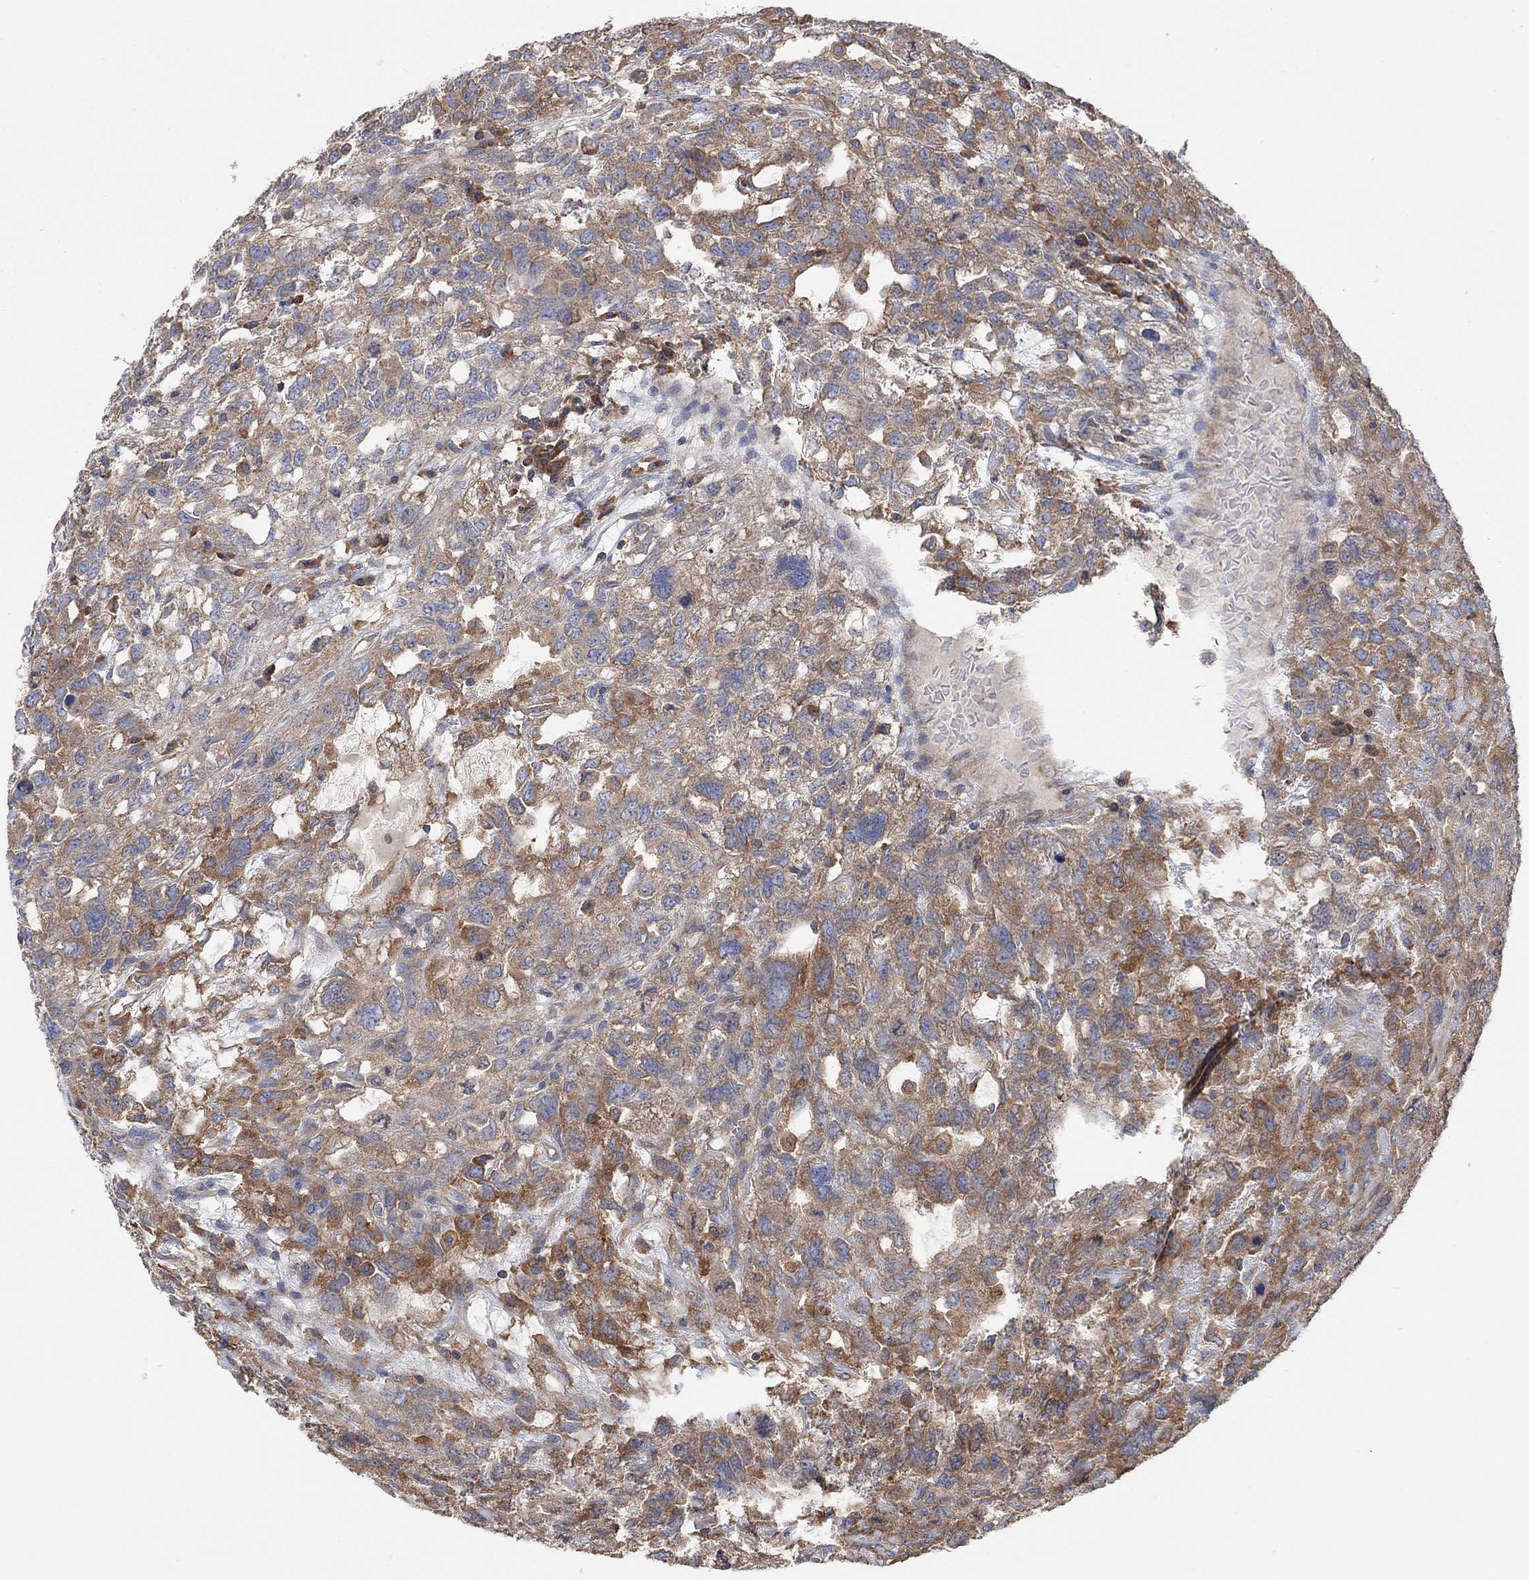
{"staining": {"intensity": "moderate", "quantity": "25%-75%", "location": "cytoplasmic/membranous"}, "tissue": "testis cancer", "cell_type": "Tumor cells", "image_type": "cancer", "snomed": [{"axis": "morphology", "description": "Seminoma, NOS"}, {"axis": "topography", "description": "Testis"}], "caption": "Moderate cytoplasmic/membranous staining for a protein is identified in about 25%-75% of tumor cells of testis cancer (seminoma) using immunohistochemistry.", "gene": "BLOC1S3", "patient": {"sex": "male", "age": 52}}